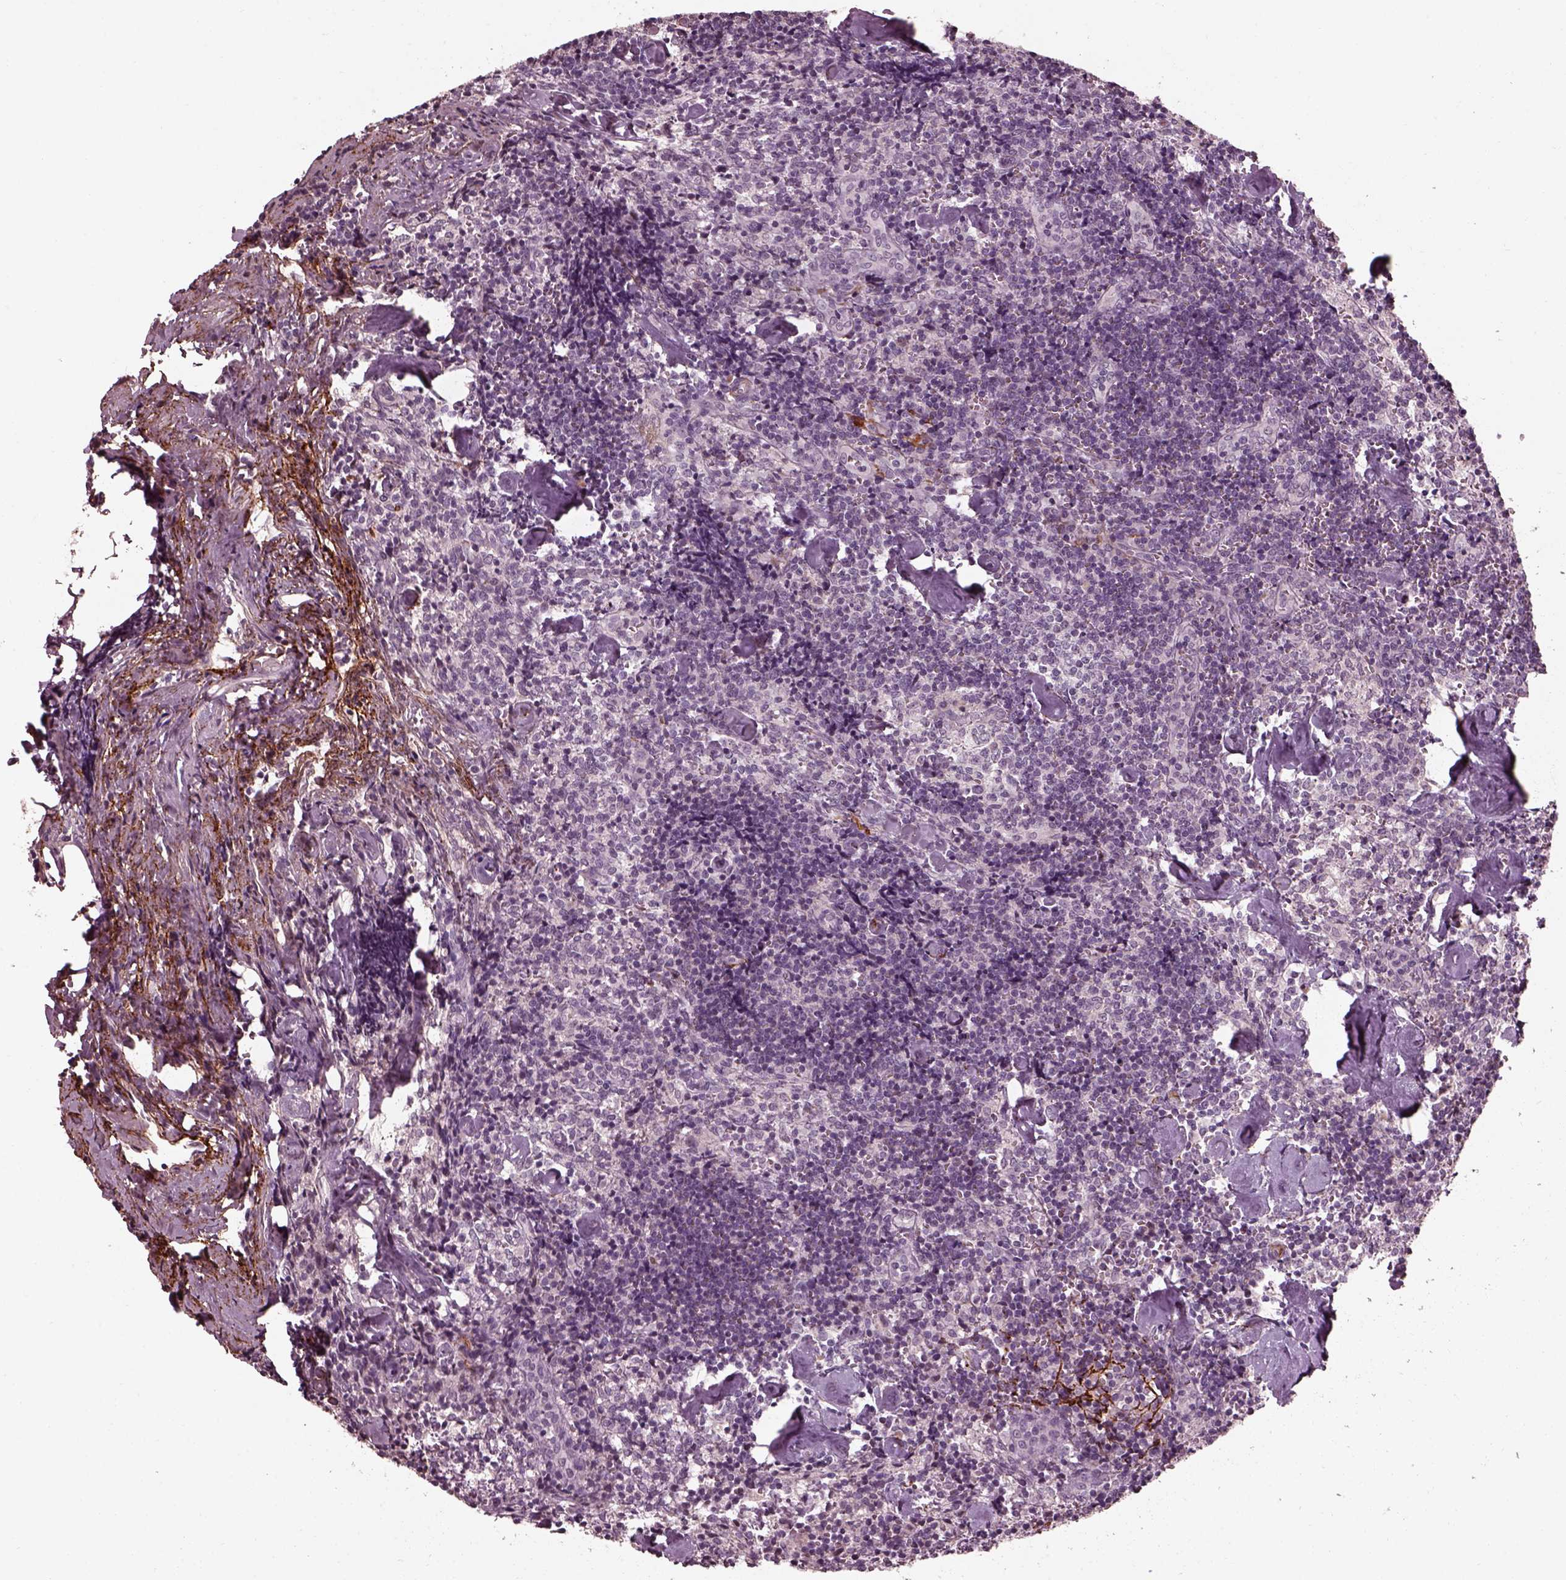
{"staining": {"intensity": "negative", "quantity": "none", "location": "none"}, "tissue": "lymph node", "cell_type": "Germinal center cells", "image_type": "normal", "snomed": [{"axis": "morphology", "description": "Normal tissue, NOS"}, {"axis": "topography", "description": "Lymph node"}], "caption": "Protein analysis of normal lymph node demonstrates no significant staining in germinal center cells.", "gene": "EFEMP1", "patient": {"sex": "female", "age": 50}}